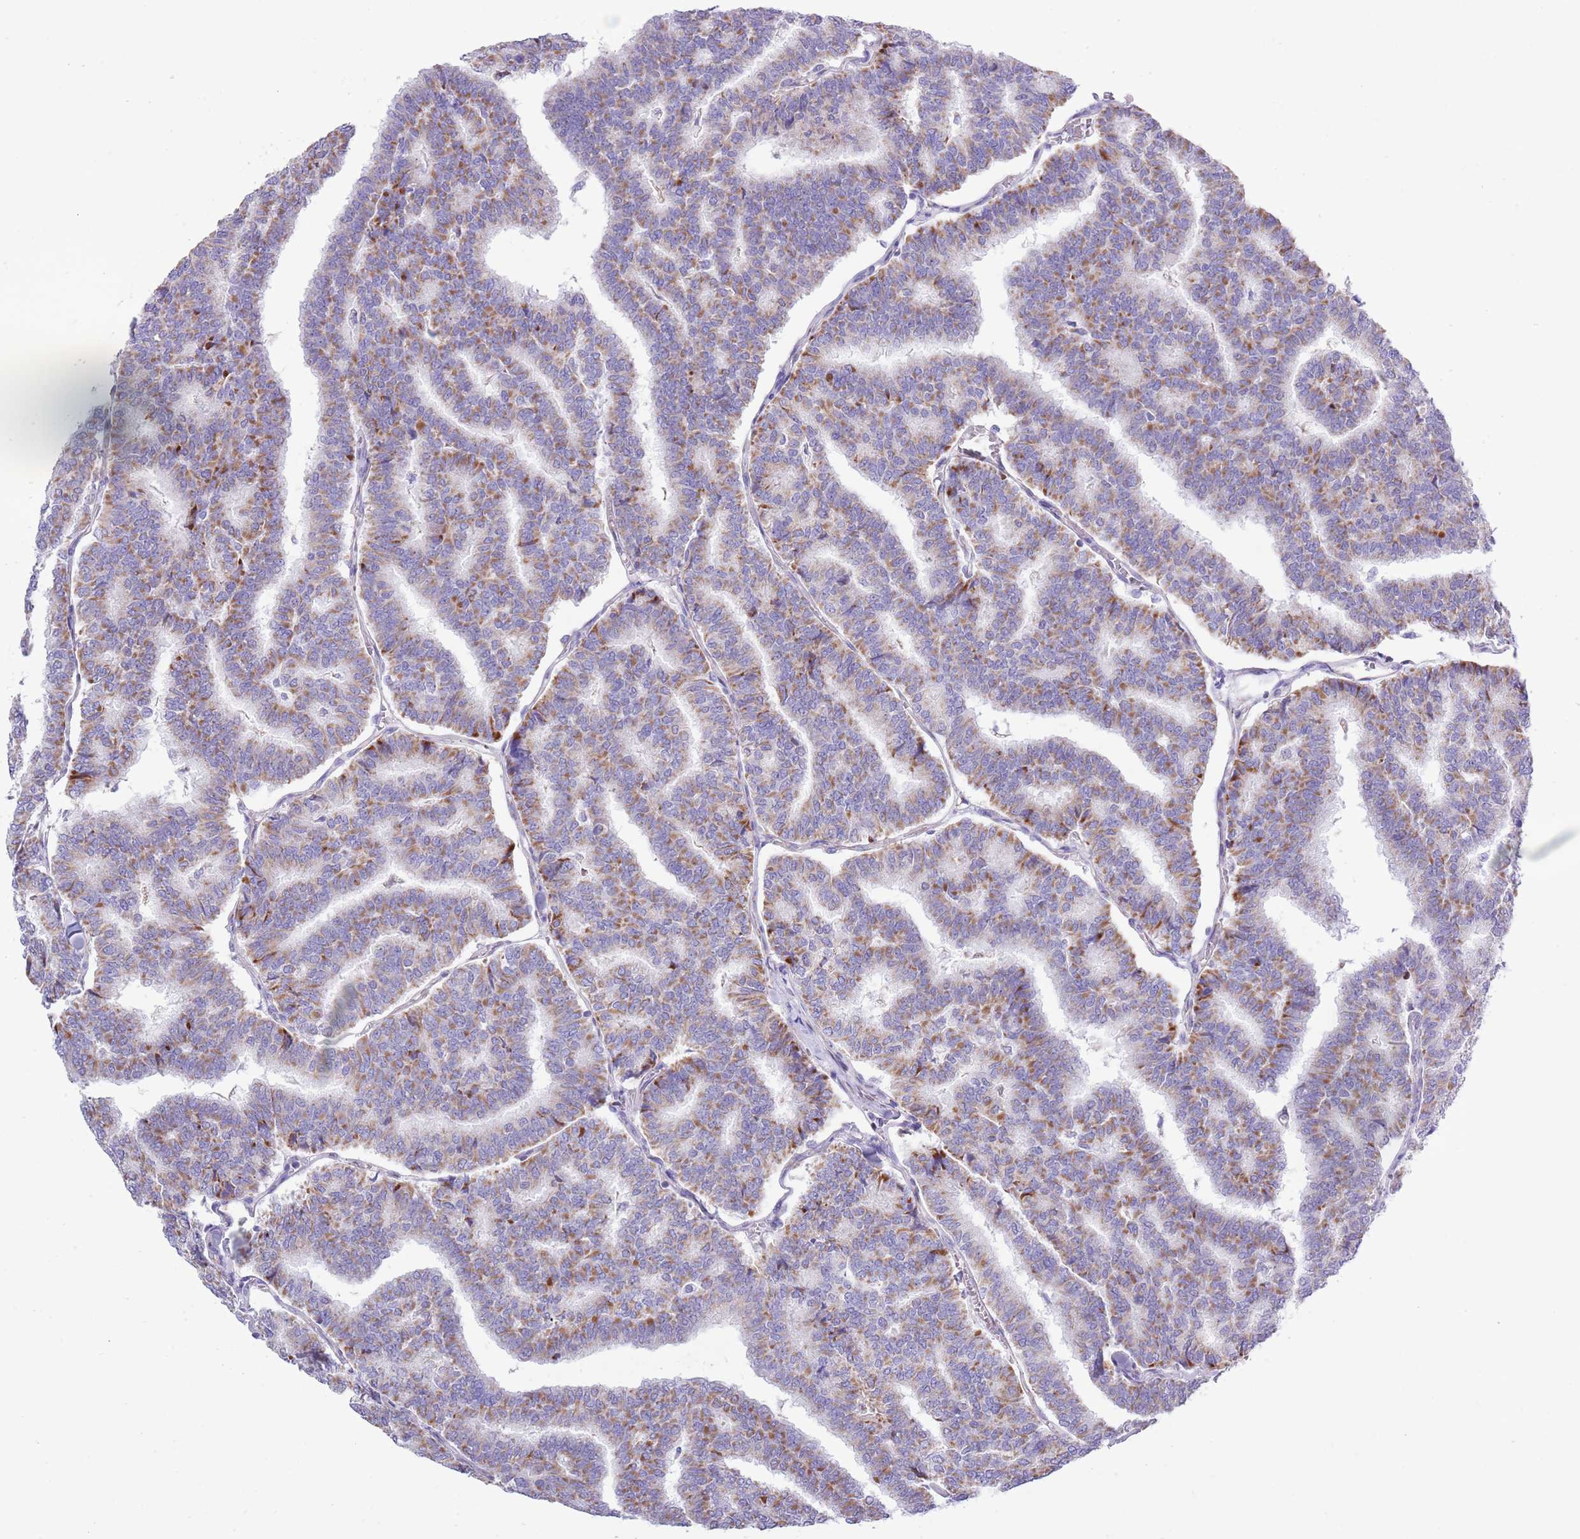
{"staining": {"intensity": "moderate", "quantity": "25%-75%", "location": "cytoplasmic/membranous"}, "tissue": "thyroid cancer", "cell_type": "Tumor cells", "image_type": "cancer", "snomed": [{"axis": "morphology", "description": "Papillary adenocarcinoma, NOS"}, {"axis": "topography", "description": "Thyroid gland"}], "caption": "Moderate cytoplasmic/membranous protein positivity is identified in about 25%-75% of tumor cells in thyroid cancer.", "gene": "MOCOS", "patient": {"sex": "female", "age": 35}}